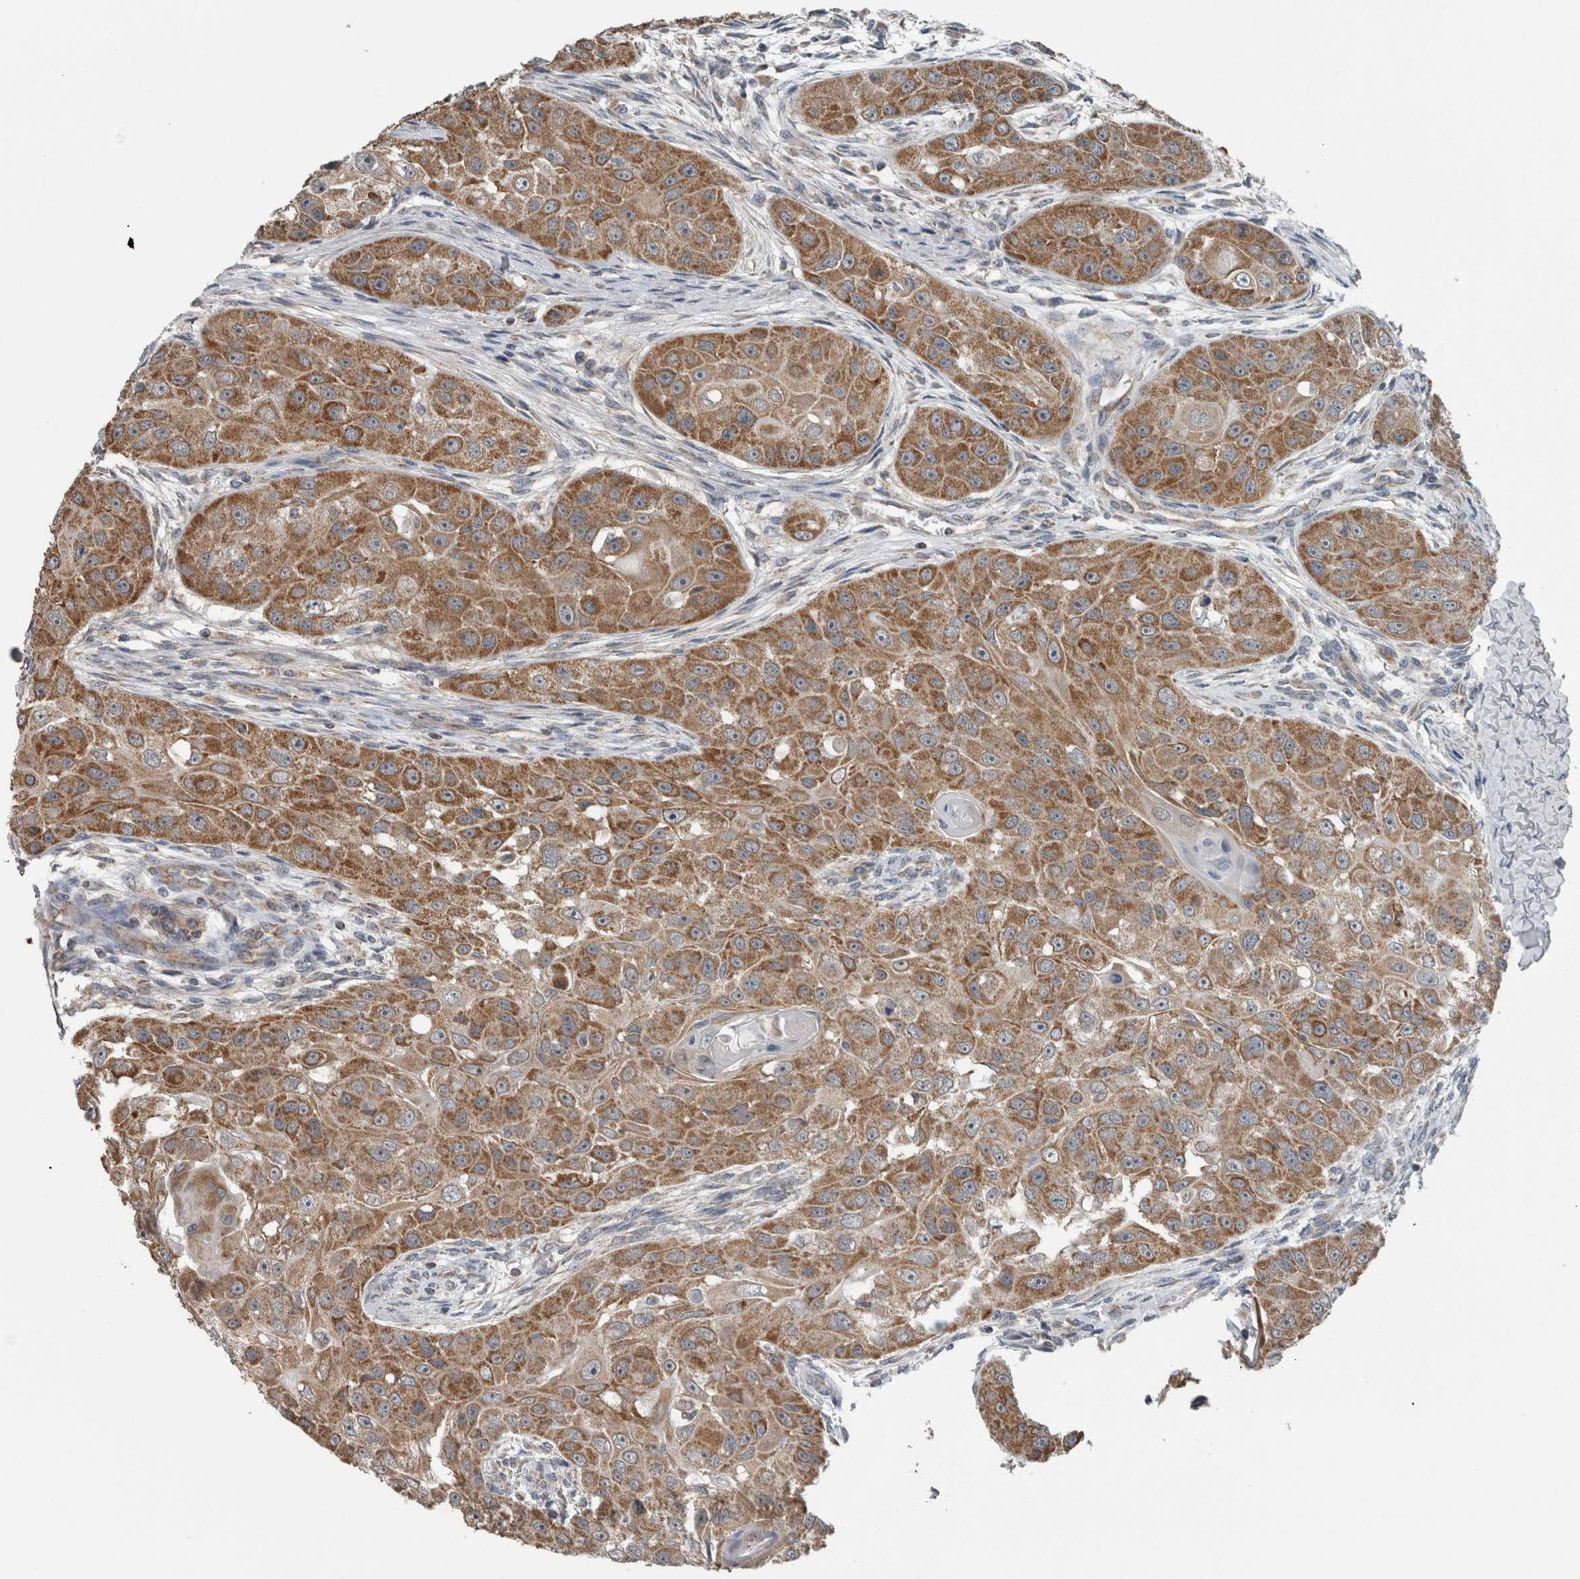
{"staining": {"intensity": "moderate", "quantity": ">75%", "location": "cytoplasmic/membranous"}, "tissue": "head and neck cancer", "cell_type": "Tumor cells", "image_type": "cancer", "snomed": [{"axis": "morphology", "description": "Normal tissue, NOS"}, {"axis": "morphology", "description": "Squamous cell carcinoma, NOS"}, {"axis": "topography", "description": "Skeletal muscle"}, {"axis": "topography", "description": "Head-Neck"}], "caption": "Immunohistochemistry (IHC) of human head and neck squamous cell carcinoma exhibits medium levels of moderate cytoplasmic/membranous staining in about >75% of tumor cells. The protein of interest is shown in brown color, while the nuclei are stained blue.", "gene": "ARMC1", "patient": {"sex": "male", "age": 51}}